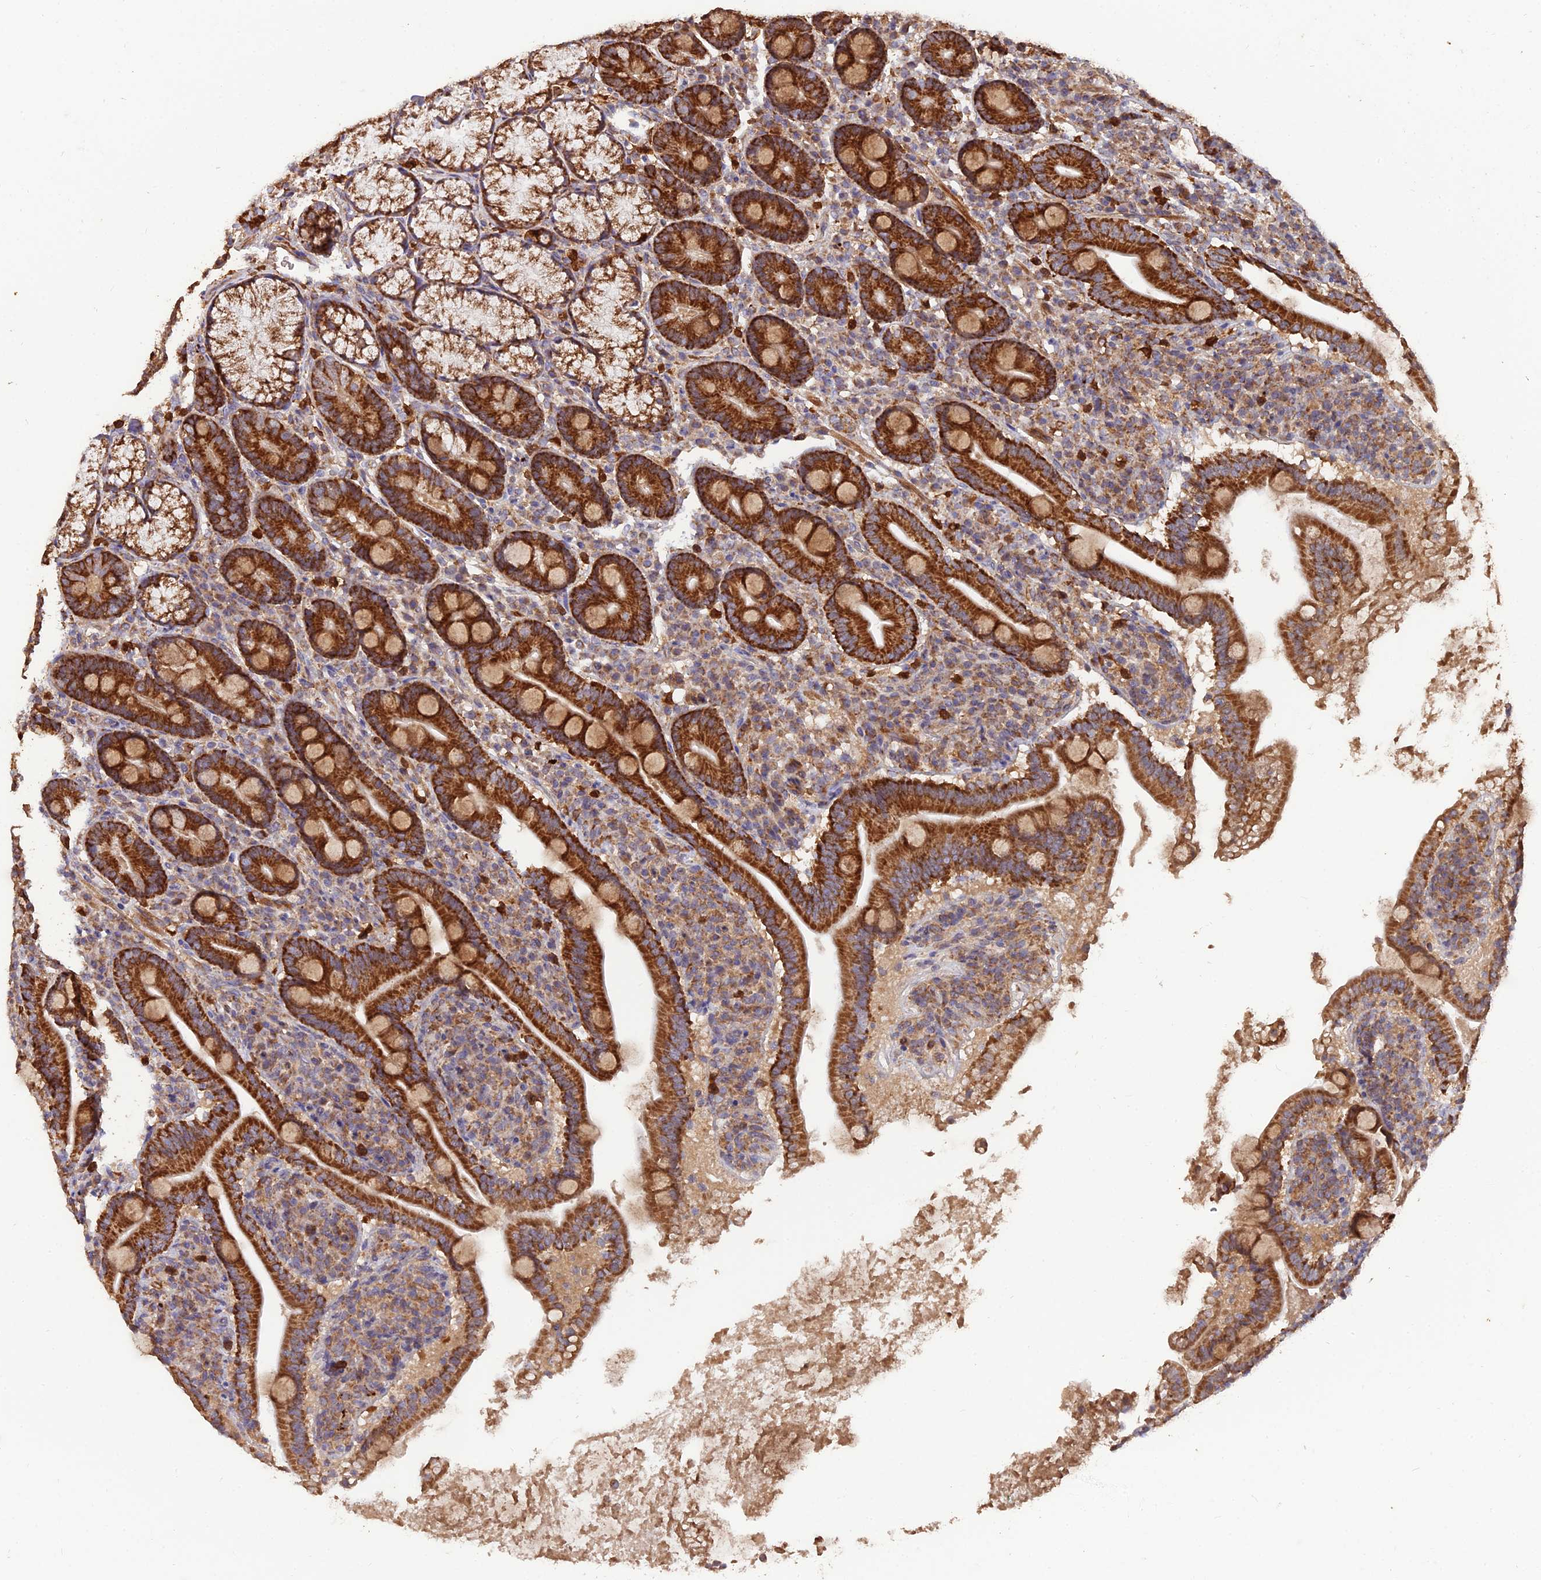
{"staining": {"intensity": "strong", "quantity": ">75%", "location": "cytoplasmic/membranous"}, "tissue": "duodenum", "cell_type": "Glandular cells", "image_type": "normal", "snomed": [{"axis": "morphology", "description": "Normal tissue, NOS"}, {"axis": "topography", "description": "Duodenum"}], "caption": "Immunohistochemistry staining of normal duodenum, which demonstrates high levels of strong cytoplasmic/membranous positivity in approximately >75% of glandular cells indicating strong cytoplasmic/membranous protein staining. The staining was performed using DAB (3,3'-diaminobenzidine) (brown) for protein detection and nuclei were counterstained in hematoxylin (blue).", "gene": "IFT22", "patient": {"sex": "male", "age": 35}}